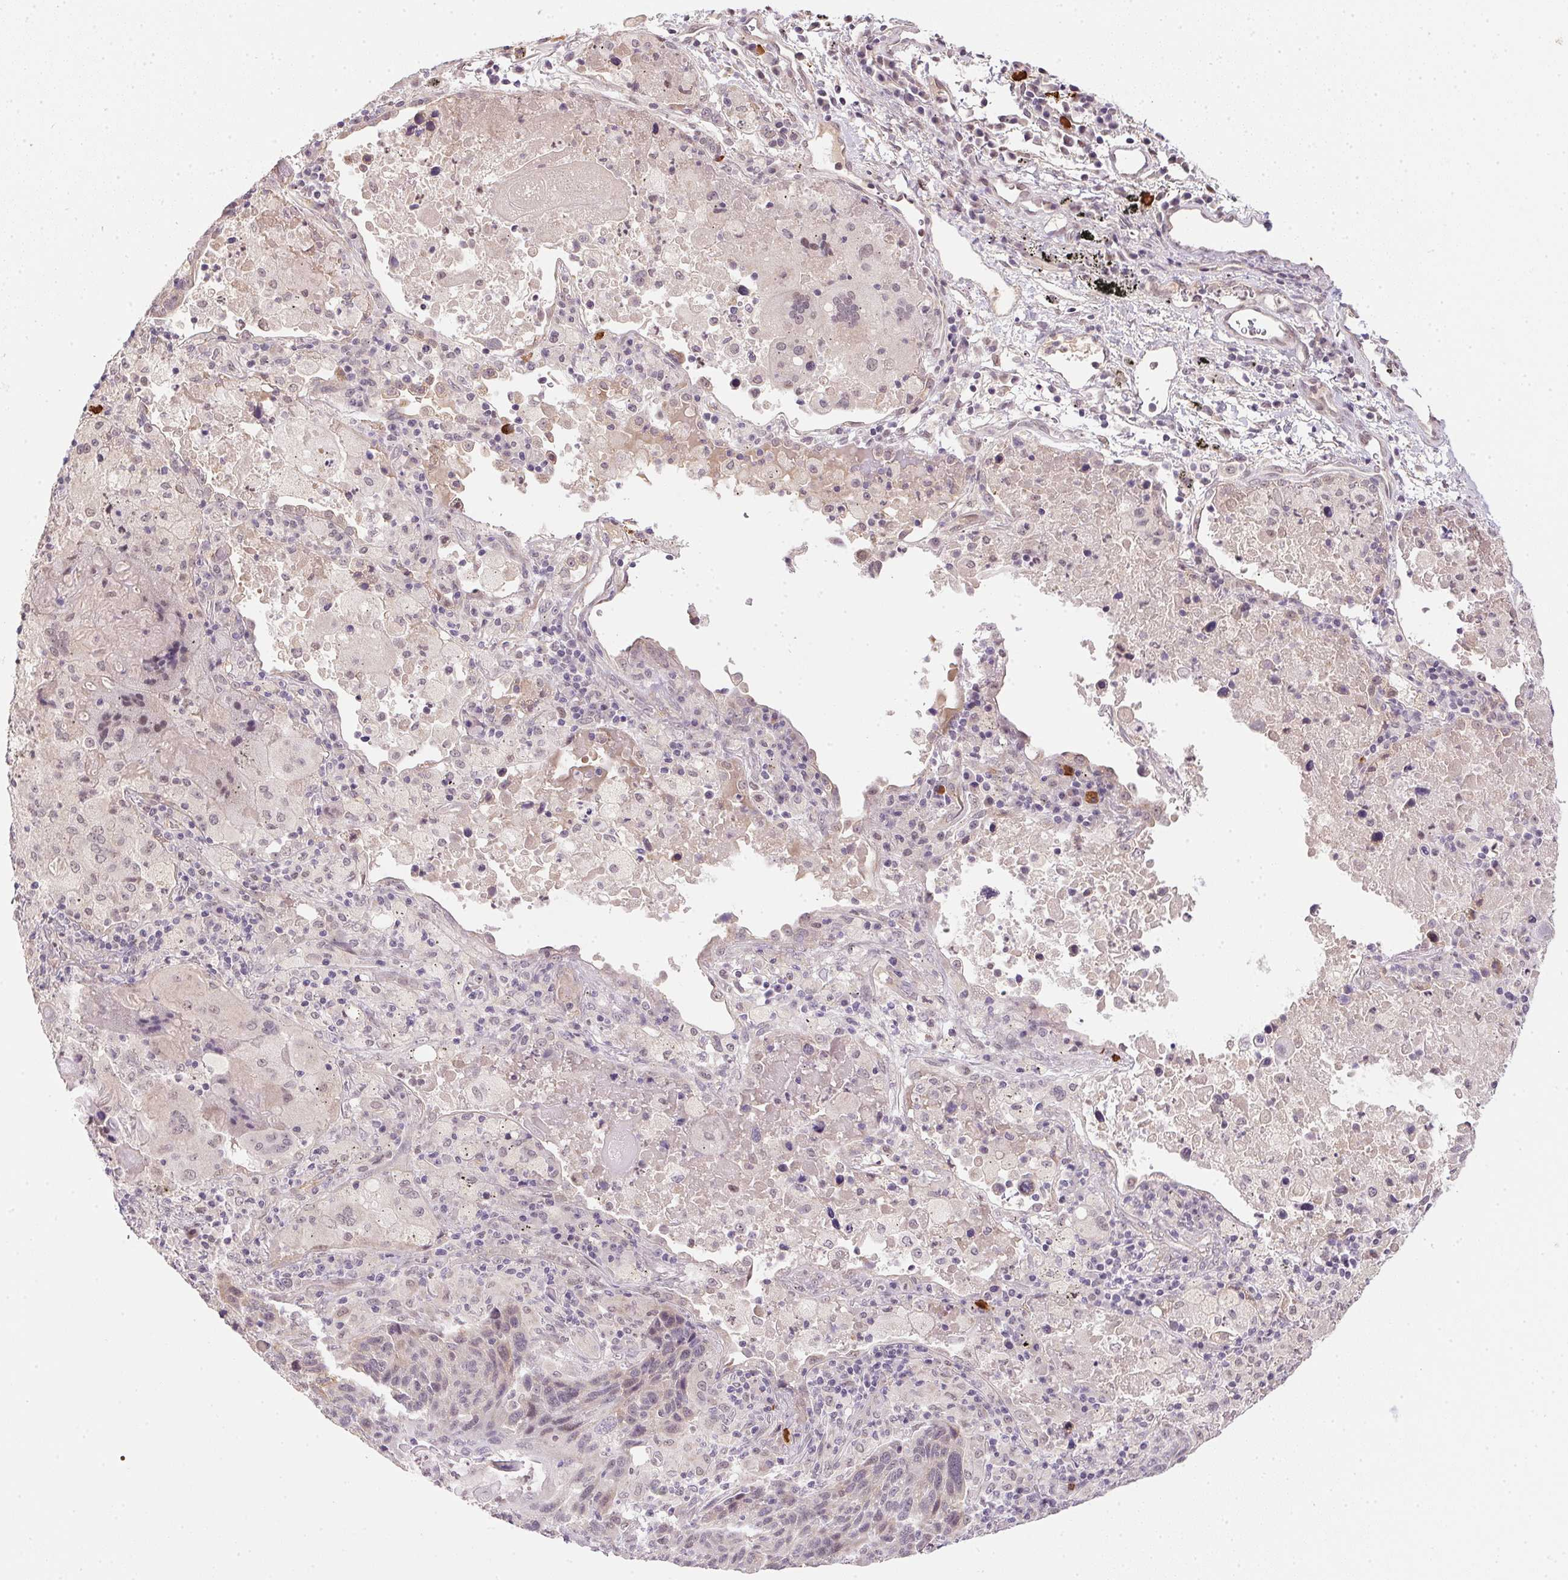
{"staining": {"intensity": "negative", "quantity": "none", "location": "none"}, "tissue": "lung cancer", "cell_type": "Tumor cells", "image_type": "cancer", "snomed": [{"axis": "morphology", "description": "Squamous cell carcinoma, NOS"}, {"axis": "topography", "description": "Lung"}], "caption": "The histopathology image reveals no significant positivity in tumor cells of squamous cell carcinoma (lung). (Stains: DAB IHC with hematoxylin counter stain, Microscopy: brightfield microscopy at high magnification).", "gene": "CFAP92", "patient": {"sex": "male", "age": 68}}